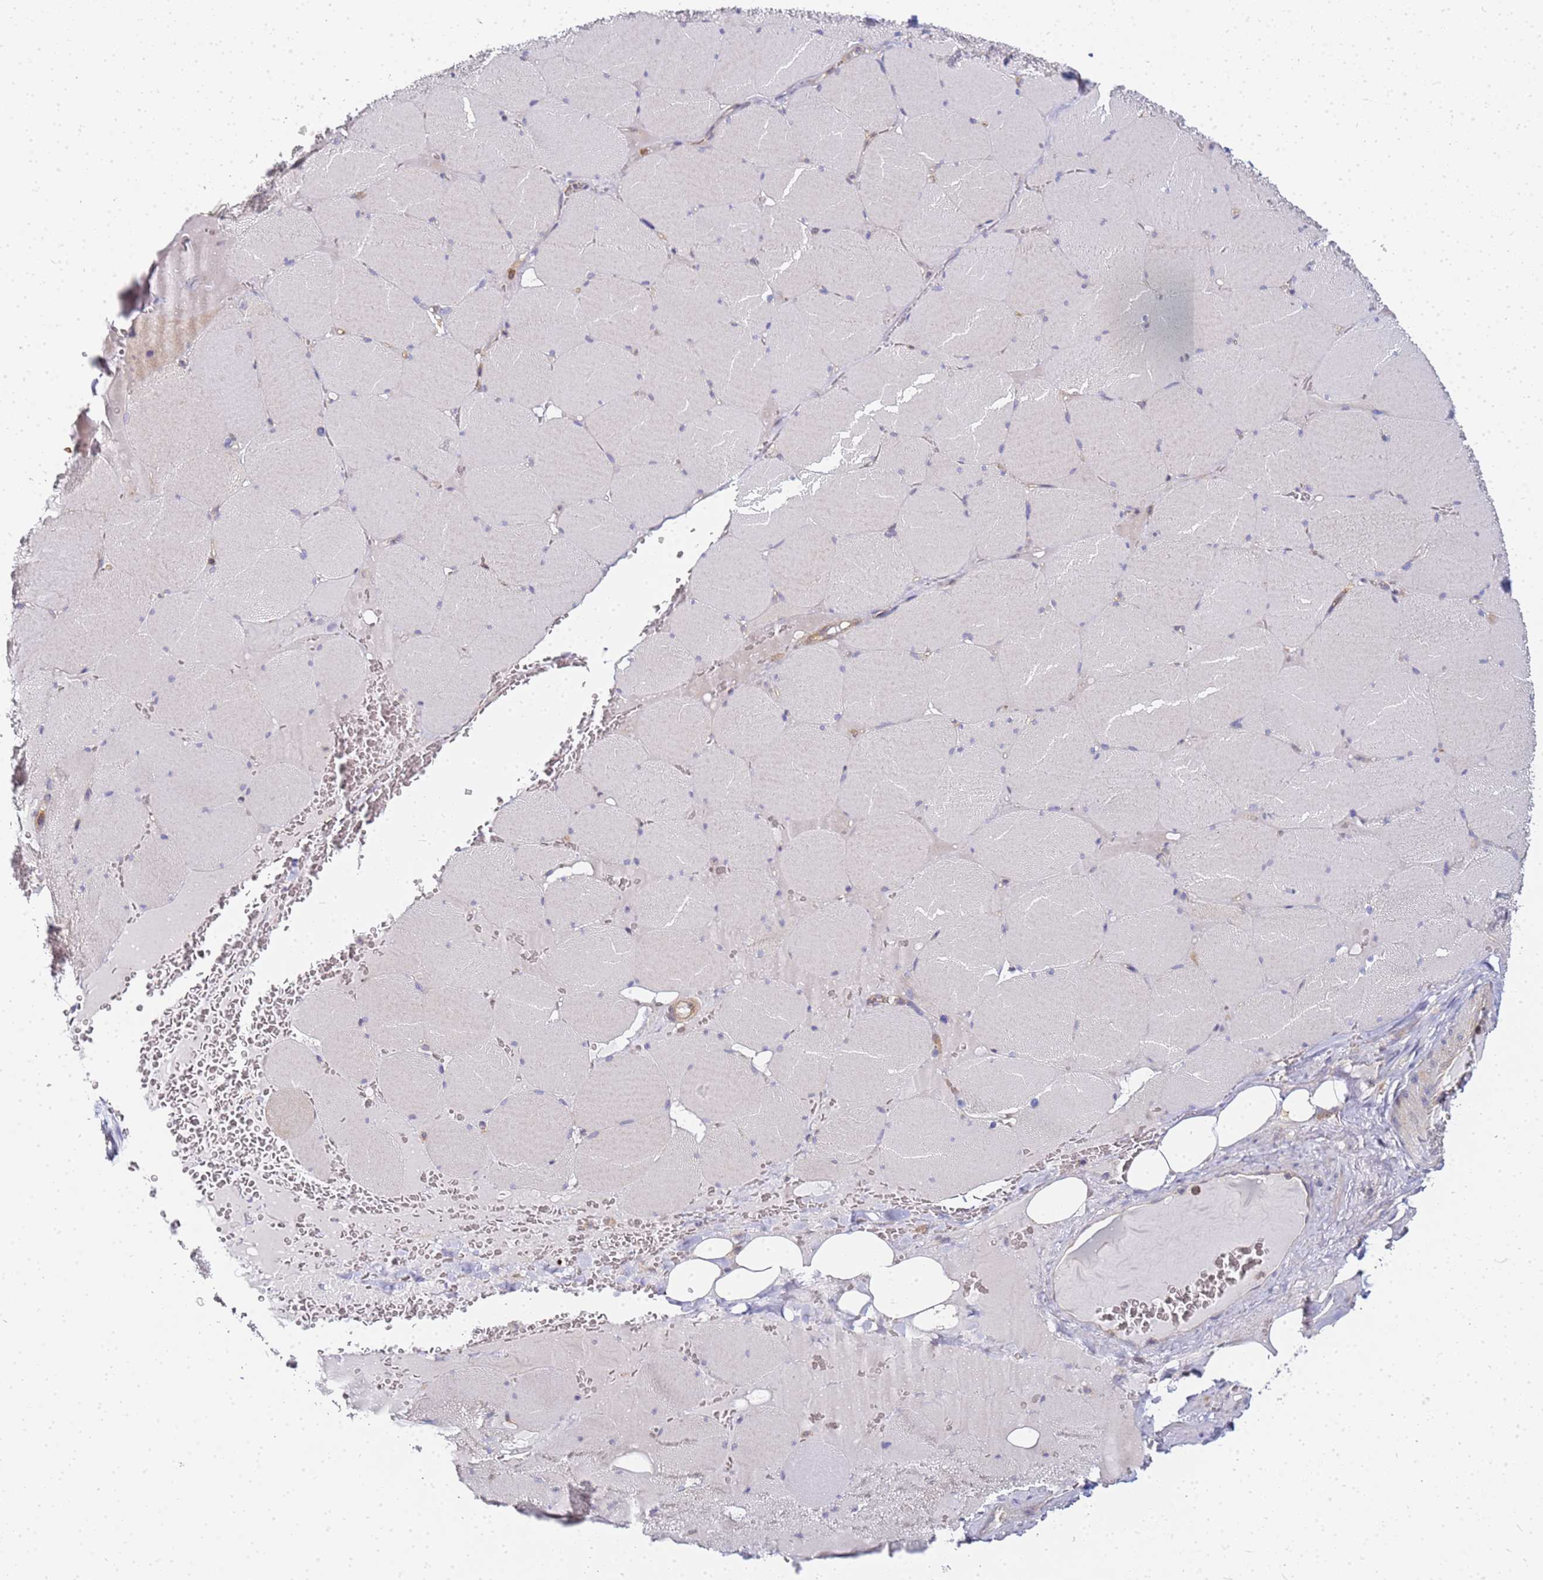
{"staining": {"intensity": "negative", "quantity": "none", "location": "none"}, "tissue": "skeletal muscle", "cell_type": "Myocytes", "image_type": "normal", "snomed": [{"axis": "morphology", "description": "Normal tissue, NOS"}, {"axis": "topography", "description": "Skeletal muscle"}, {"axis": "topography", "description": "Head-Neck"}], "caption": "Myocytes show no significant protein positivity in unremarkable skeletal muscle. (DAB immunohistochemistry (IHC) with hematoxylin counter stain).", "gene": "CHM", "patient": {"sex": "male", "age": 66}}